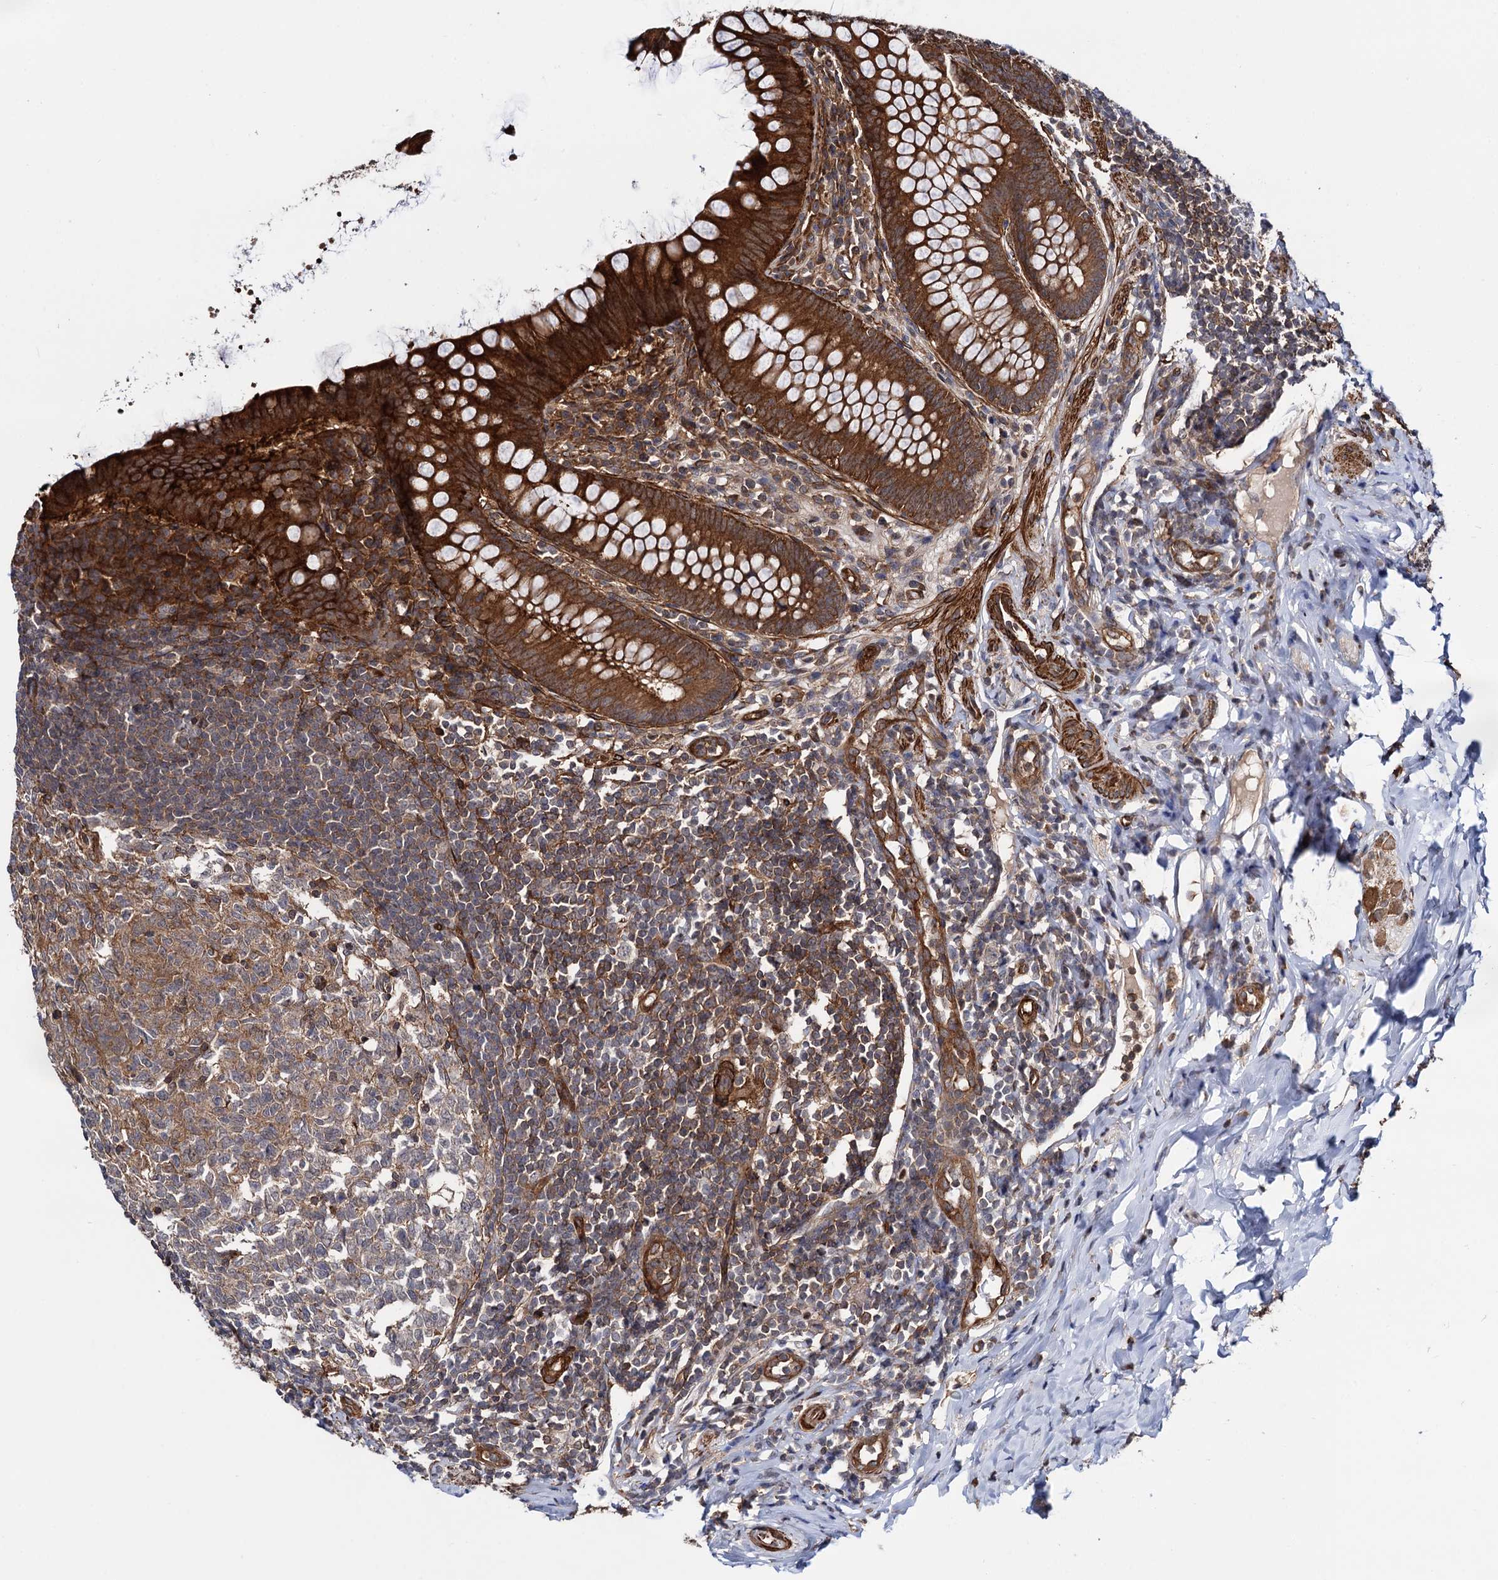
{"staining": {"intensity": "strong", "quantity": ">75%", "location": "cytoplasmic/membranous"}, "tissue": "appendix", "cell_type": "Glandular cells", "image_type": "normal", "snomed": [{"axis": "morphology", "description": "Normal tissue, NOS"}, {"axis": "topography", "description": "Appendix"}], "caption": "Protein analysis of benign appendix exhibits strong cytoplasmic/membranous staining in approximately >75% of glandular cells.", "gene": "ATP8B4", "patient": {"sex": "female", "age": 33}}